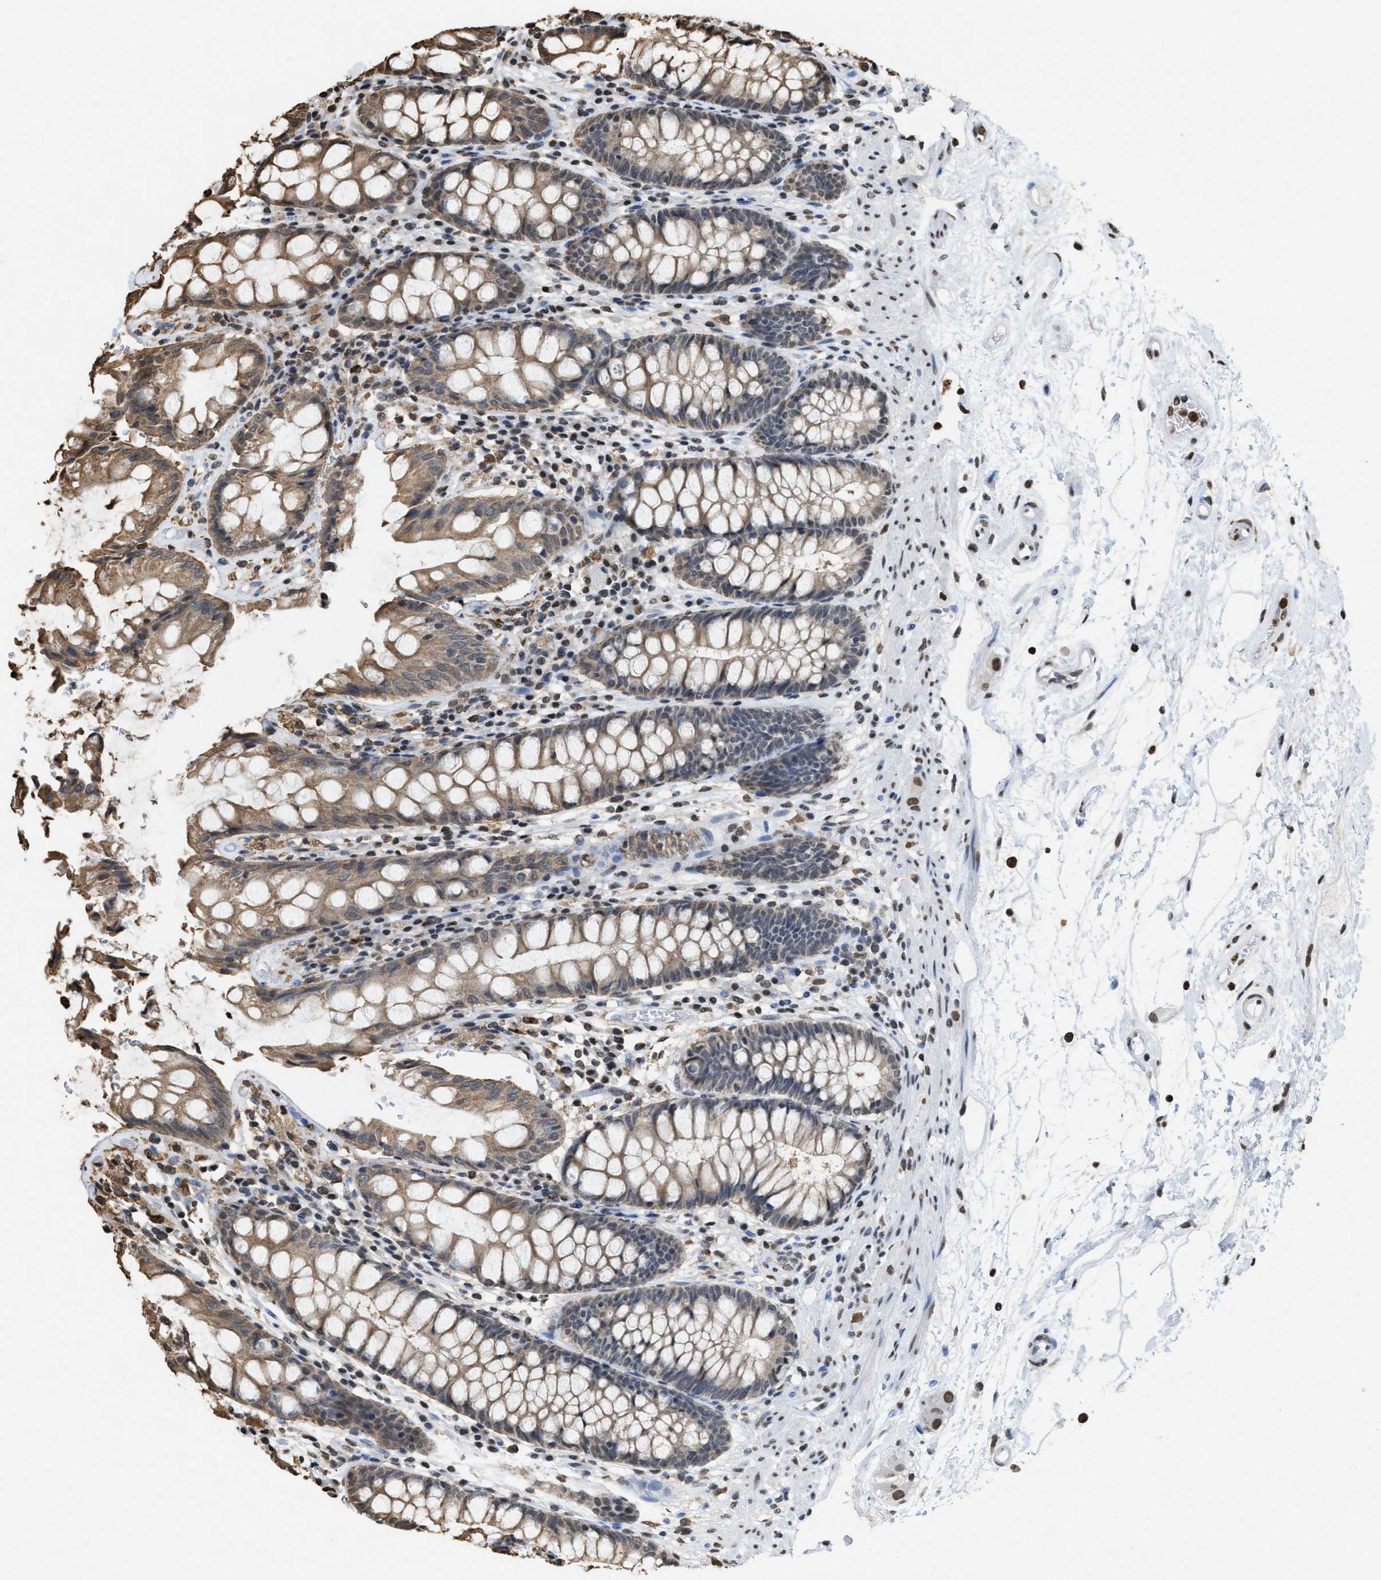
{"staining": {"intensity": "weak", "quantity": "25%-75%", "location": "cytoplasmic/membranous"}, "tissue": "rectum", "cell_type": "Glandular cells", "image_type": "normal", "snomed": [{"axis": "morphology", "description": "Normal tissue, NOS"}, {"axis": "topography", "description": "Rectum"}], "caption": "Rectum stained with a brown dye demonstrates weak cytoplasmic/membranous positive expression in approximately 25%-75% of glandular cells.", "gene": "NUP88", "patient": {"sex": "male", "age": 64}}